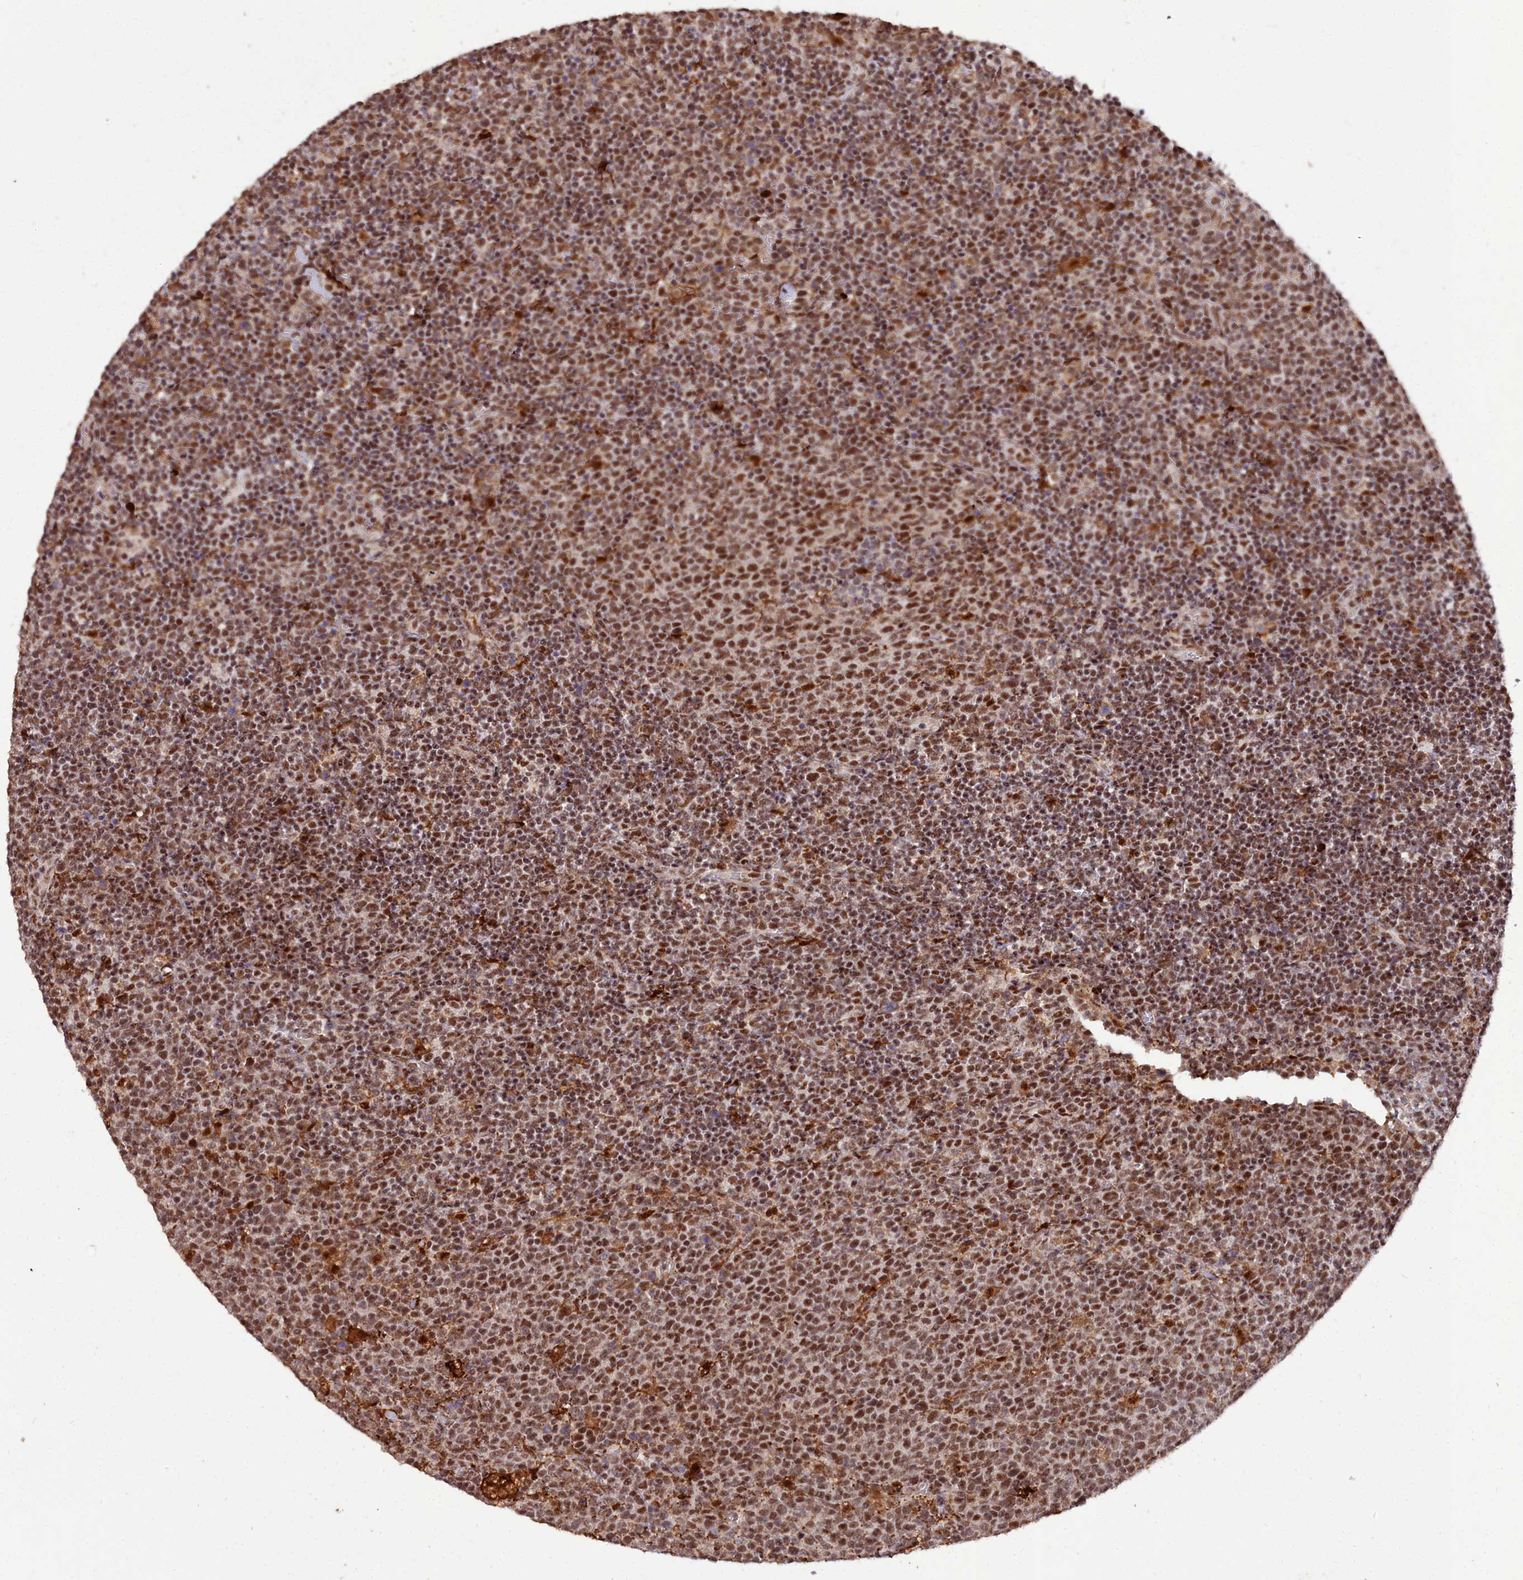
{"staining": {"intensity": "moderate", "quantity": ">75%", "location": "nuclear"}, "tissue": "lymphoma", "cell_type": "Tumor cells", "image_type": "cancer", "snomed": [{"axis": "morphology", "description": "Malignant lymphoma, non-Hodgkin's type, High grade"}, {"axis": "topography", "description": "Lymph node"}], "caption": "Protein positivity by immunohistochemistry (IHC) demonstrates moderate nuclear expression in approximately >75% of tumor cells in high-grade malignant lymphoma, non-Hodgkin's type.", "gene": "CXXC1", "patient": {"sex": "male", "age": 61}}